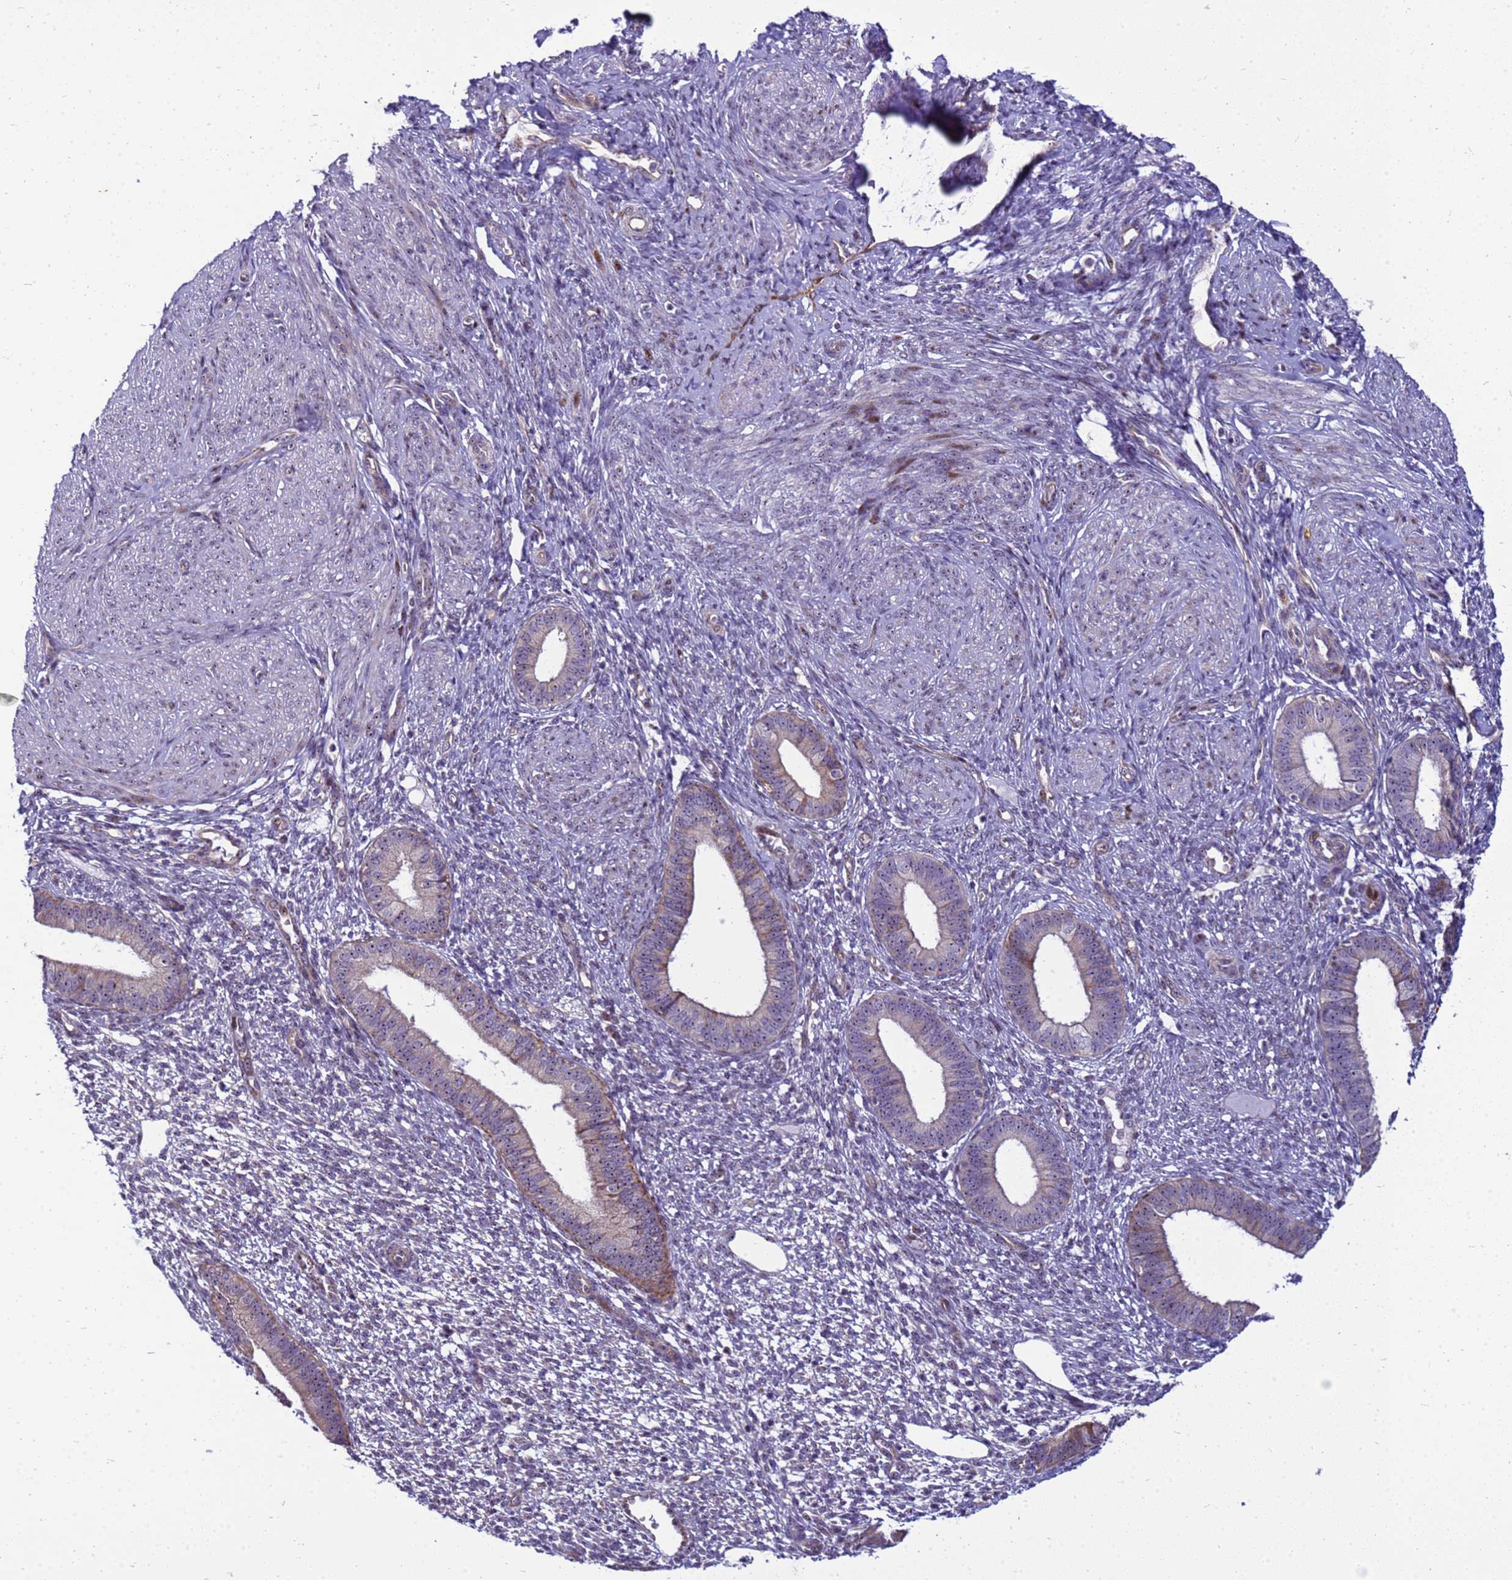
{"staining": {"intensity": "moderate", "quantity": "<25%", "location": "cytoplasmic/membranous"}, "tissue": "endometrium", "cell_type": "Cells in endometrial stroma", "image_type": "normal", "snomed": [{"axis": "morphology", "description": "Normal tissue, NOS"}, {"axis": "topography", "description": "Endometrium"}], "caption": "This photomicrograph demonstrates IHC staining of unremarkable endometrium, with low moderate cytoplasmic/membranous expression in approximately <25% of cells in endometrial stroma.", "gene": "RSPO1", "patient": {"sex": "female", "age": 46}}